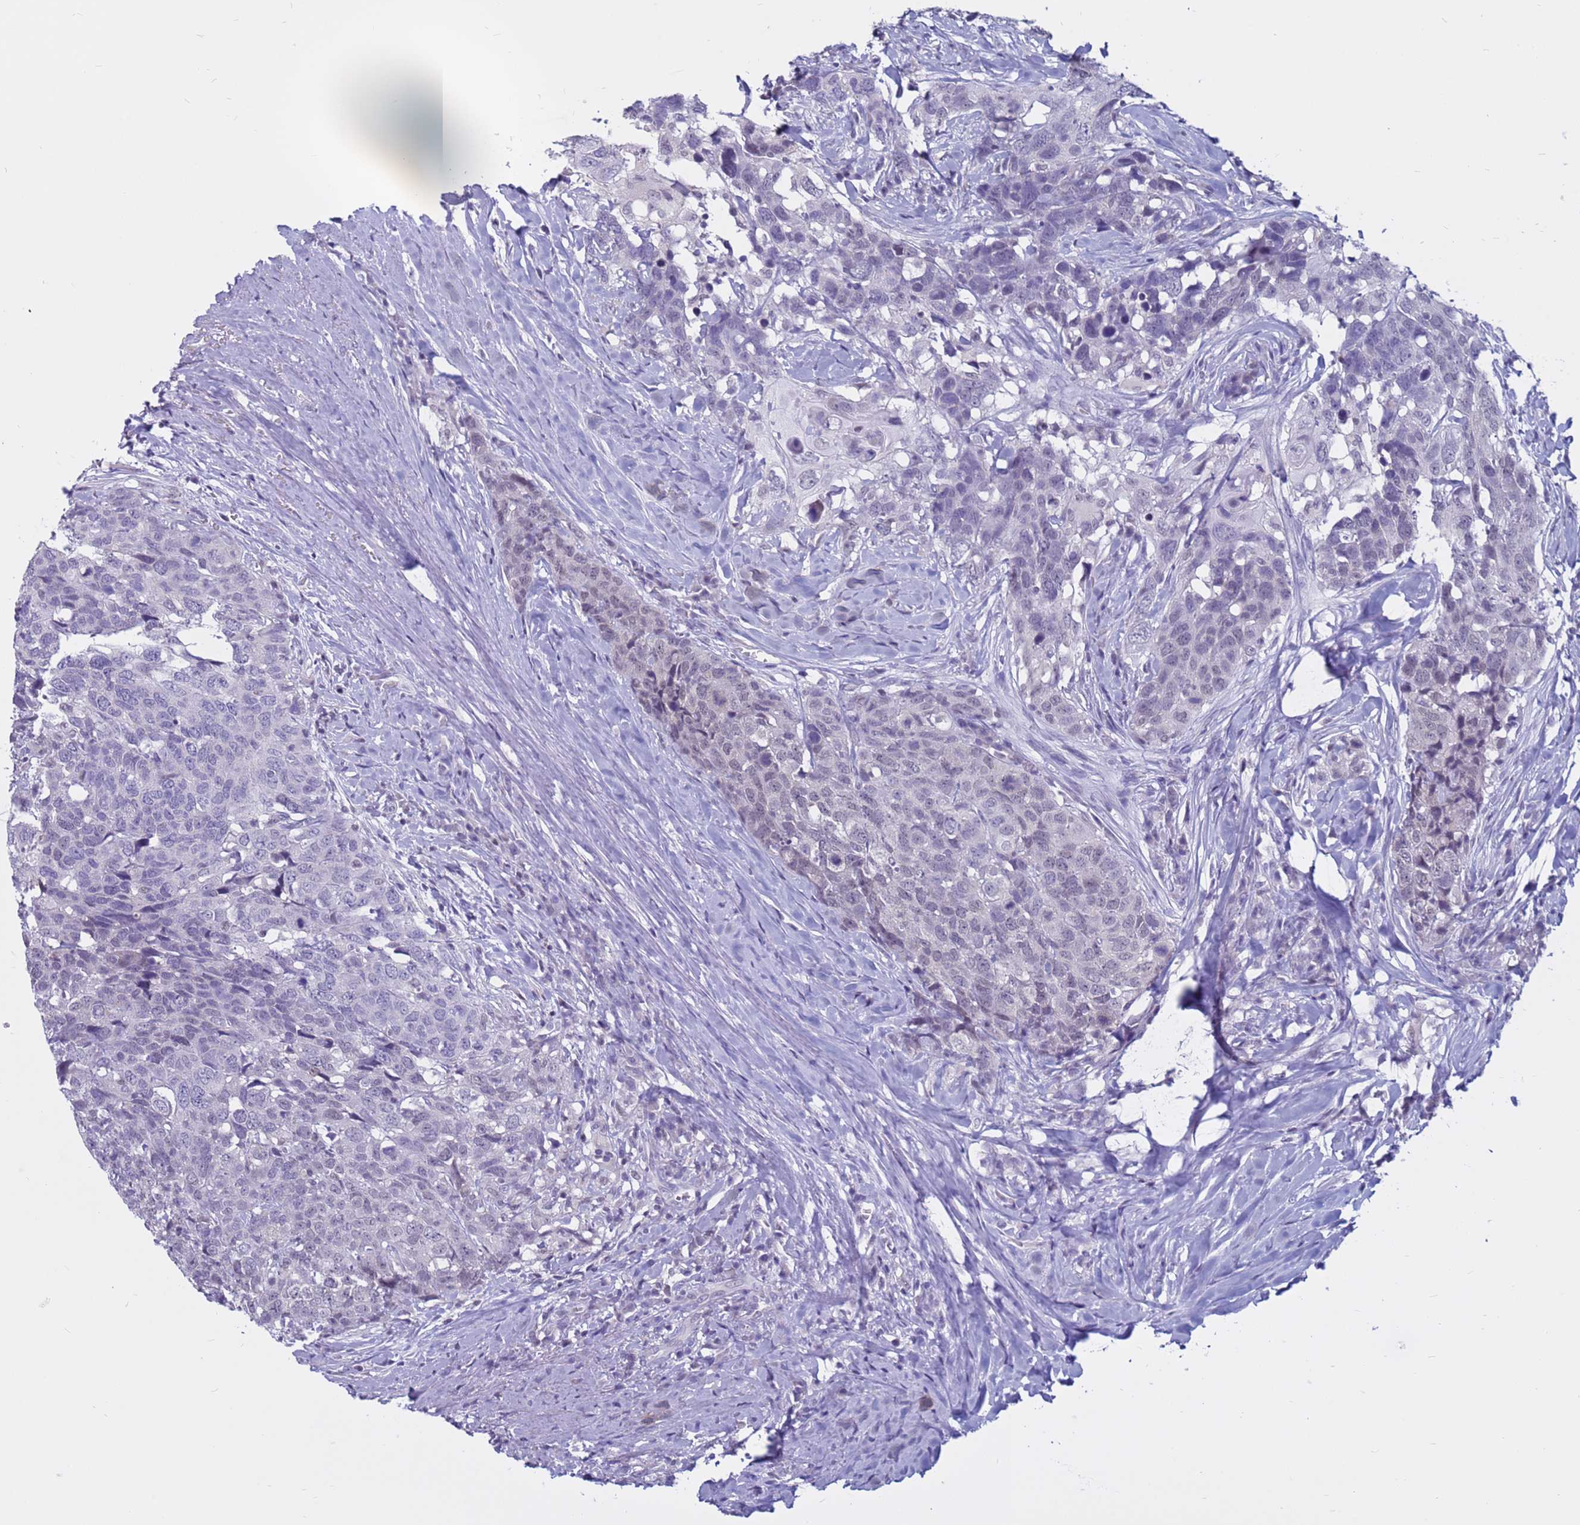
{"staining": {"intensity": "negative", "quantity": "none", "location": "none"}, "tissue": "head and neck cancer", "cell_type": "Tumor cells", "image_type": "cancer", "snomed": [{"axis": "morphology", "description": "Squamous cell carcinoma, NOS"}, {"axis": "topography", "description": "Head-Neck"}], "caption": "A photomicrograph of human head and neck squamous cell carcinoma is negative for staining in tumor cells.", "gene": "CDK2AP2", "patient": {"sex": "male", "age": 66}}